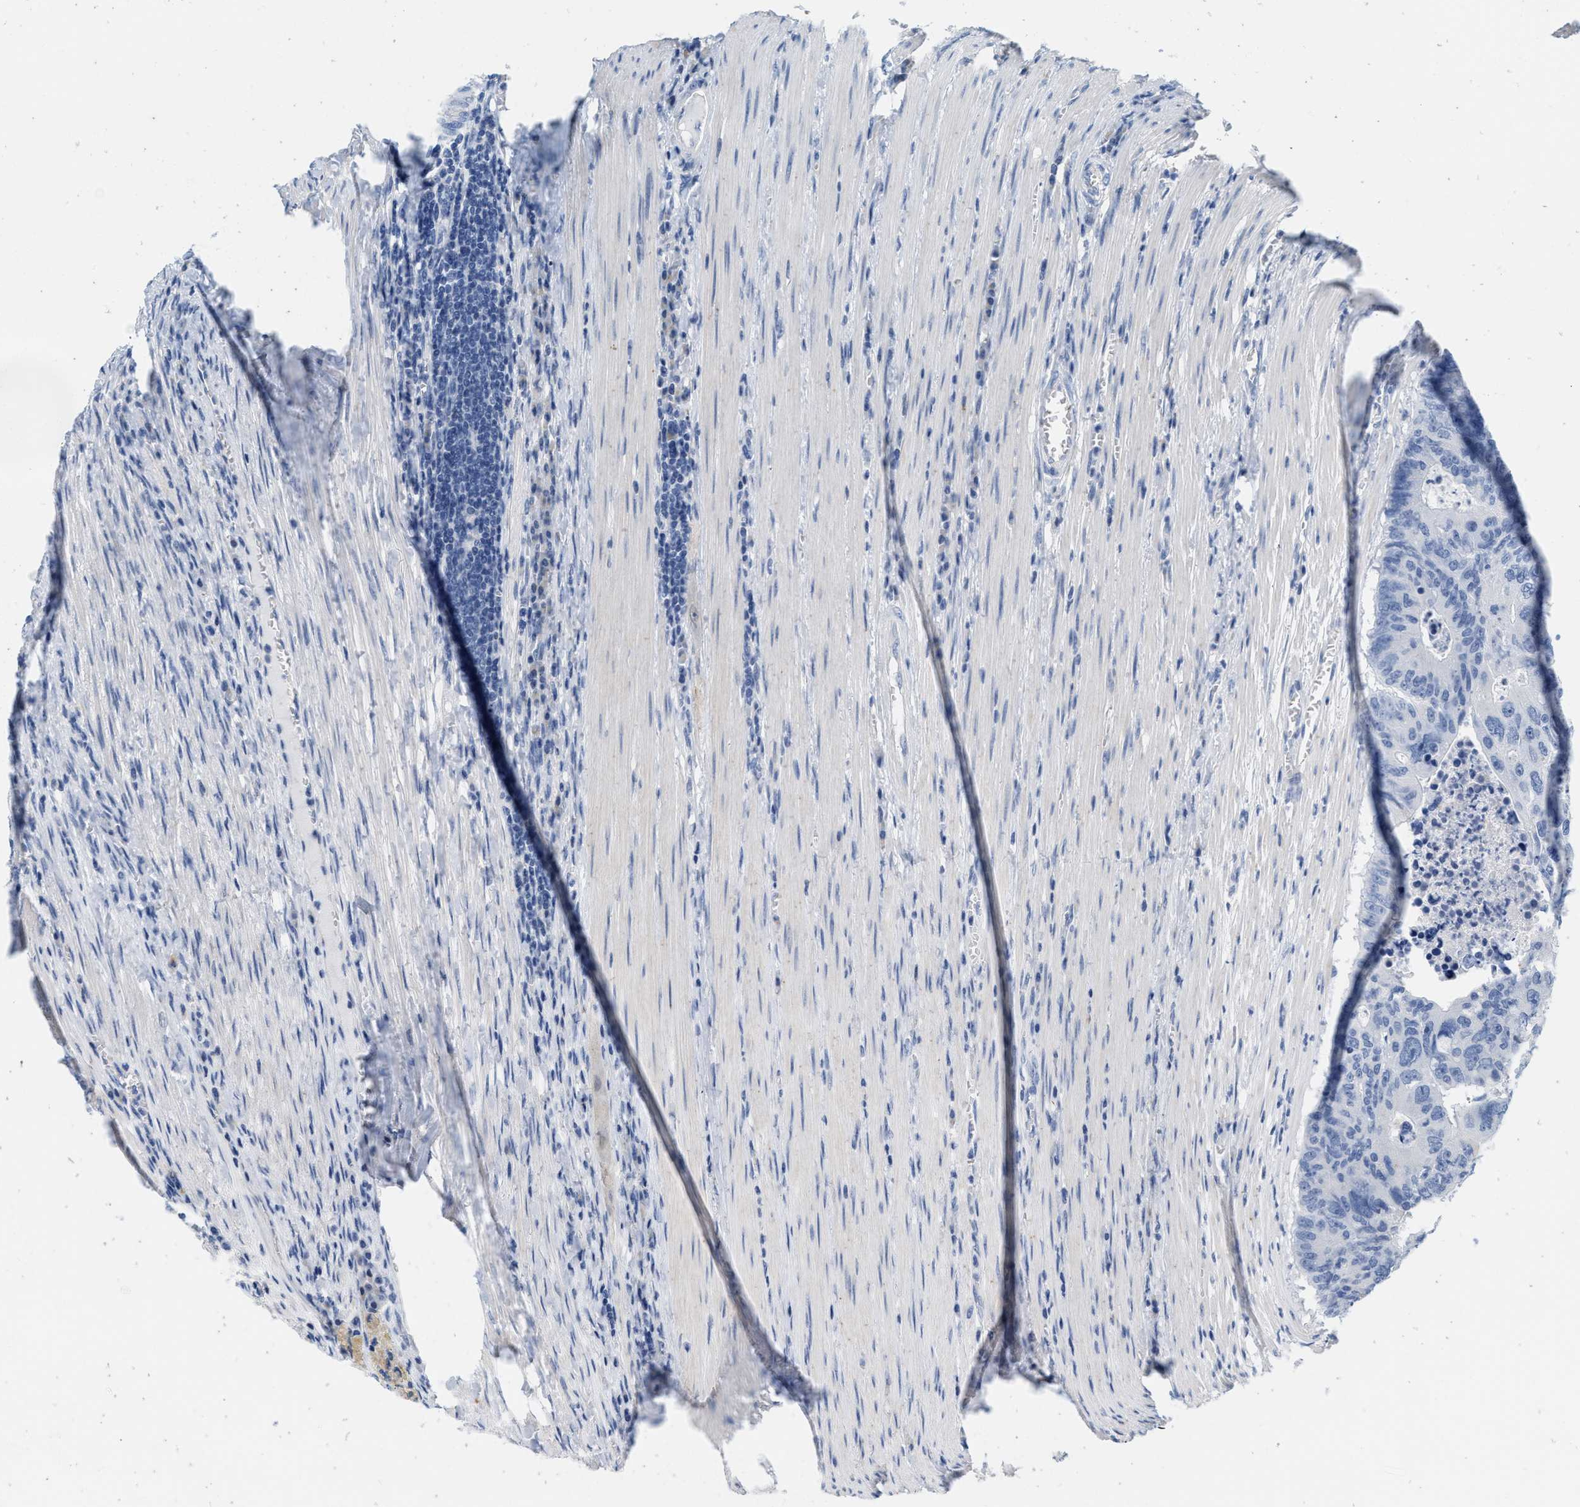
{"staining": {"intensity": "negative", "quantity": "none", "location": "none"}, "tissue": "colorectal cancer", "cell_type": "Tumor cells", "image_type": "cancer", "snomed": [{"axis": "morphology", "description": "Adenocarcinoma, NOS"}, {"axis": "topography", "description": "Colon"}], "caption": "Micrograph shows no significant protein staining in tumor cells of adenocarcinoma (colorectal).", "gene": "ABCB11", "patient": {"sex": "male", "age": 87}}